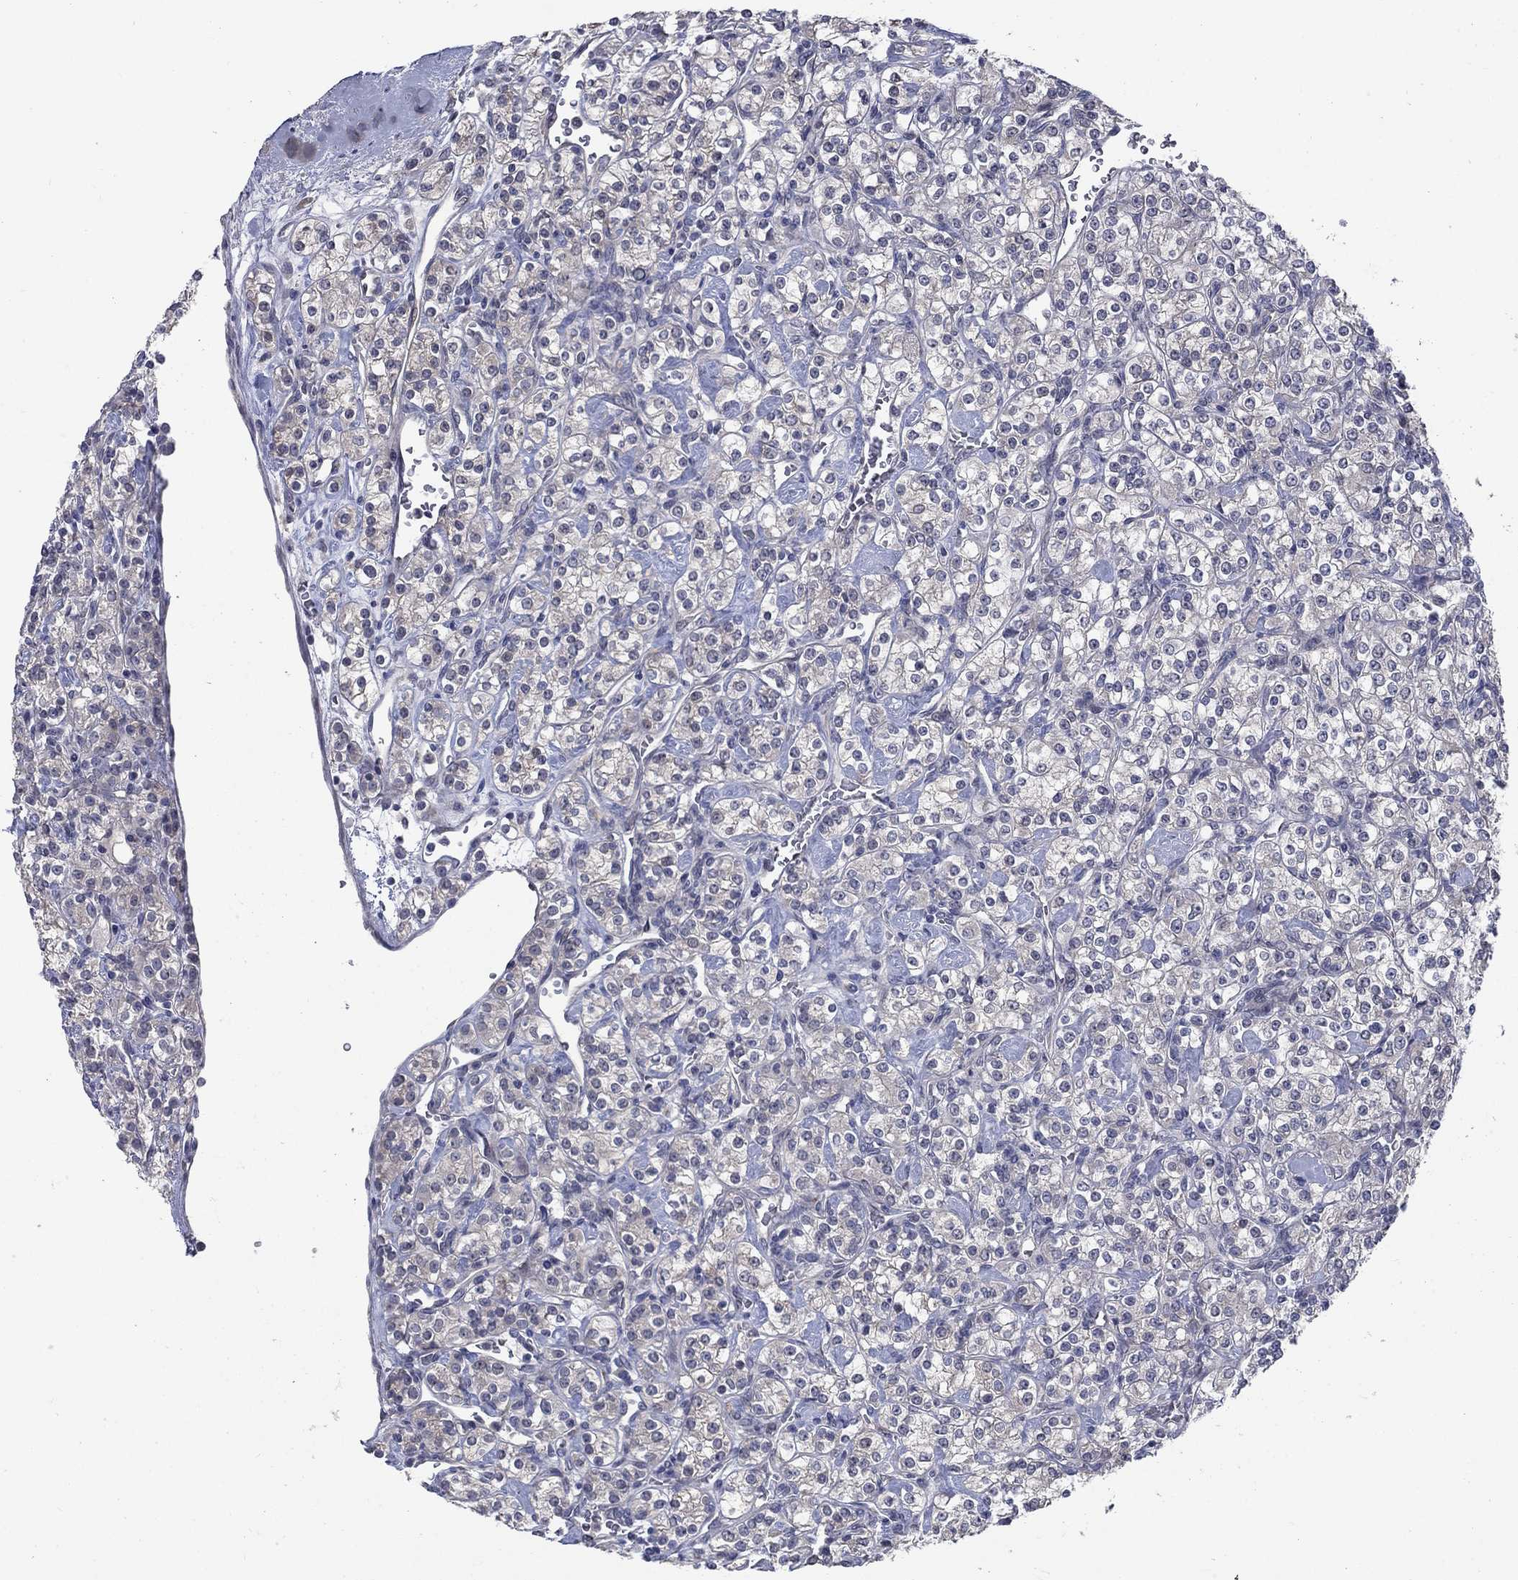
{"staining": {"intensity": "negative", "quantity": "none", "location": "none"}, "tissue": "renal cancer", "cell_type": "Tumor cells", "image_type": "cancer", "snomed": [{"axis": "morphology", "description": "Adenocarcinoma, NOS"}, {"axis": "topography", "description": "Kidney"}], "caption": "A micrograph of human renal adenocarcinoma is negative for staining in tumor cells. (DAB (3,3'-diaminobenzidine) immunohistochemistry (IHC) visualized using brightfield microscopy, high magnification).", "gene": "FAM3B", "patient": {"sex": "male", "age": 77}}